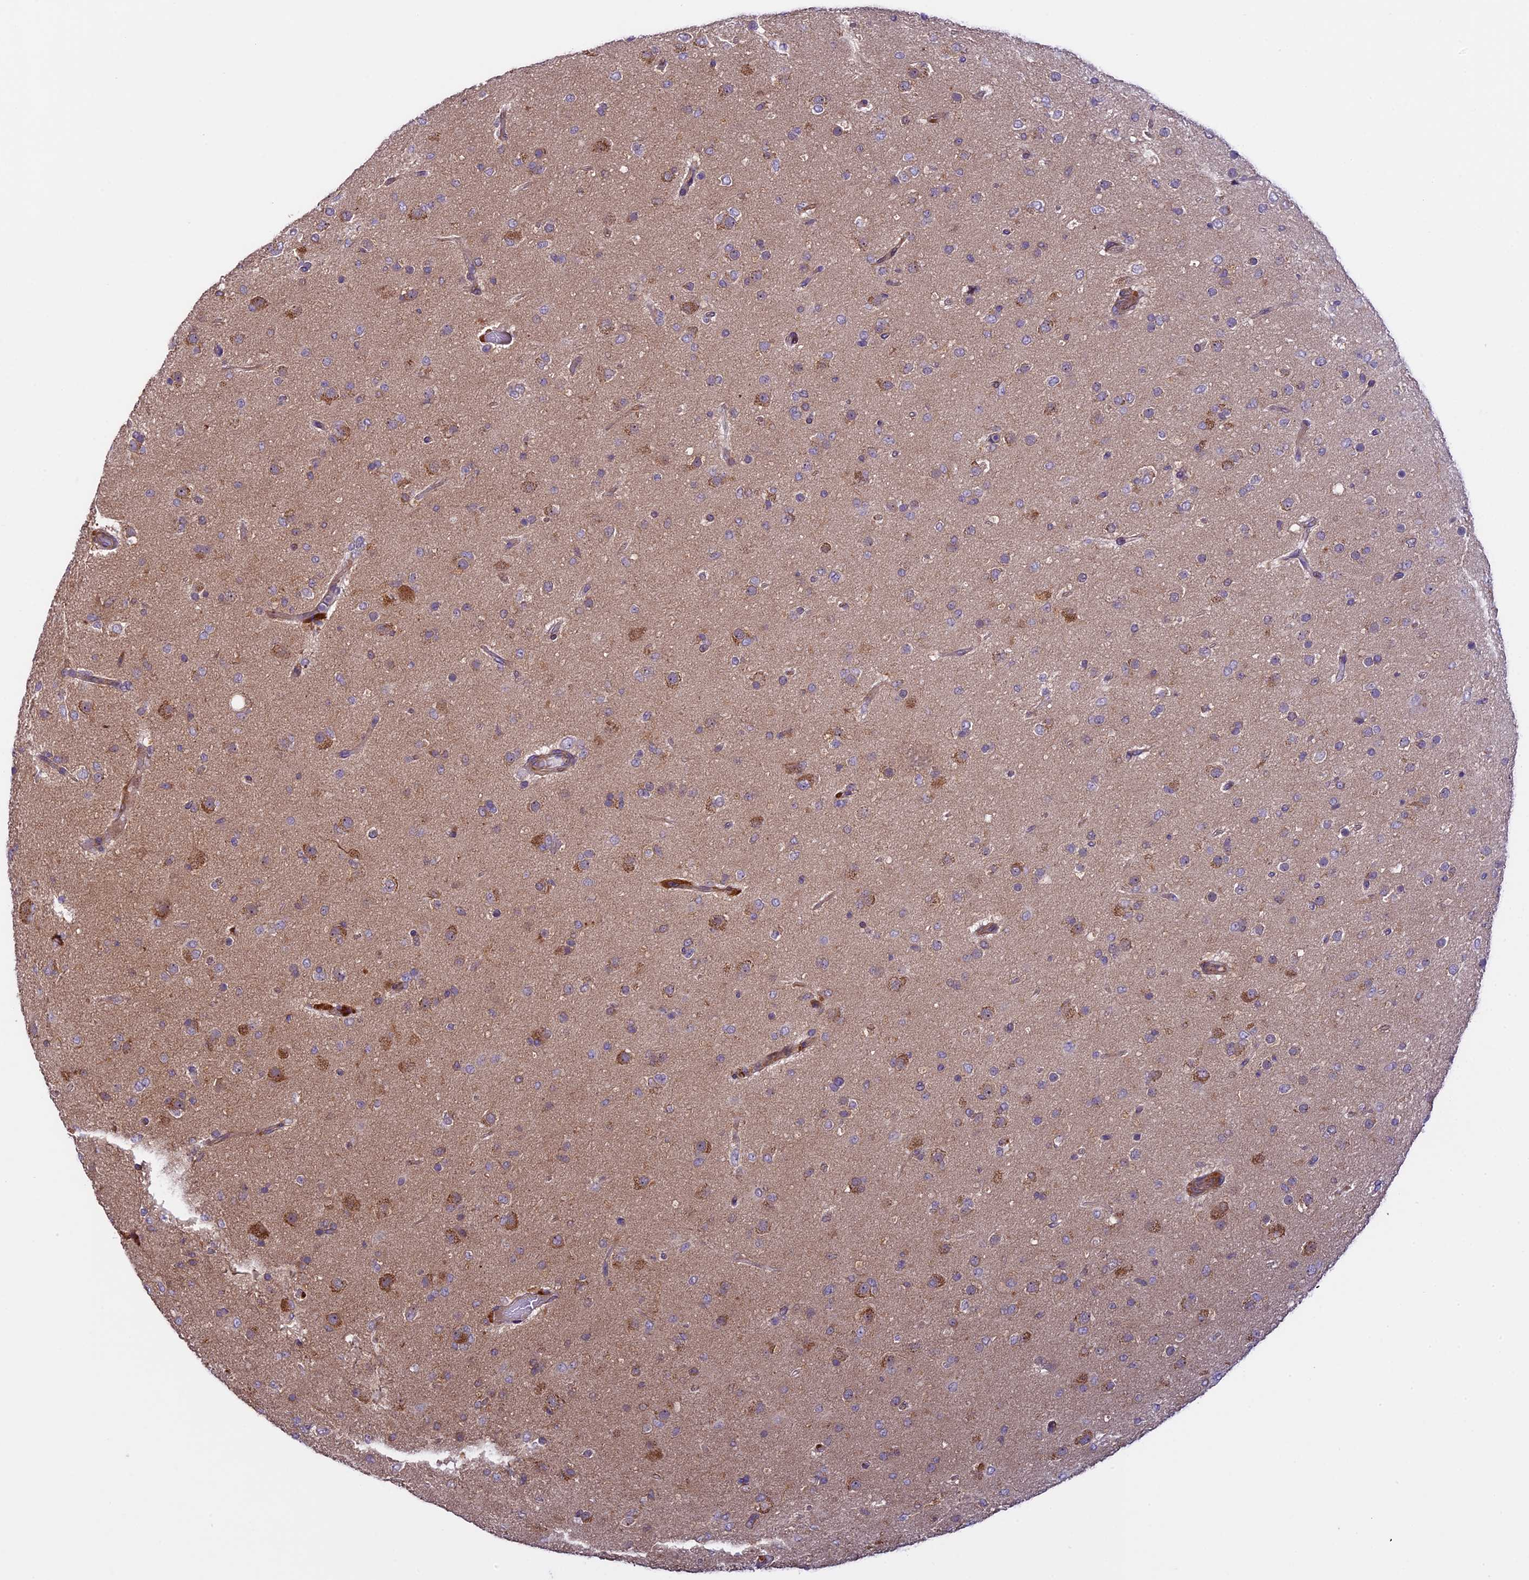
{"staining": {"intensity": "moderate", "quantity": "<25%", "location": "cytoplasmic/membranous"}, "tissue": "glioma", "cell_type": "Tumor cells", "image_type": "cancer", "snomed": [{"axis": "morphology", "description": "Glioma, malignant, Low grade"}, {"axis": "topography", "description": "Brain"}], "caption": "Immunohistochemical staining of human low-grade glioma (malignant) exhibits low levels of moderate cytoplasmic/membranous staining in about <25% of tumor cells. The staining was performed using DAB (3,3'-diaminobenzidine) to visualize the protein expression in brown, while the nuclei were stained in blue with hematoxylin (Magnification: 20x).", "gene": "SPIRE1", "patient": {"sex": "male", "age": 65}}